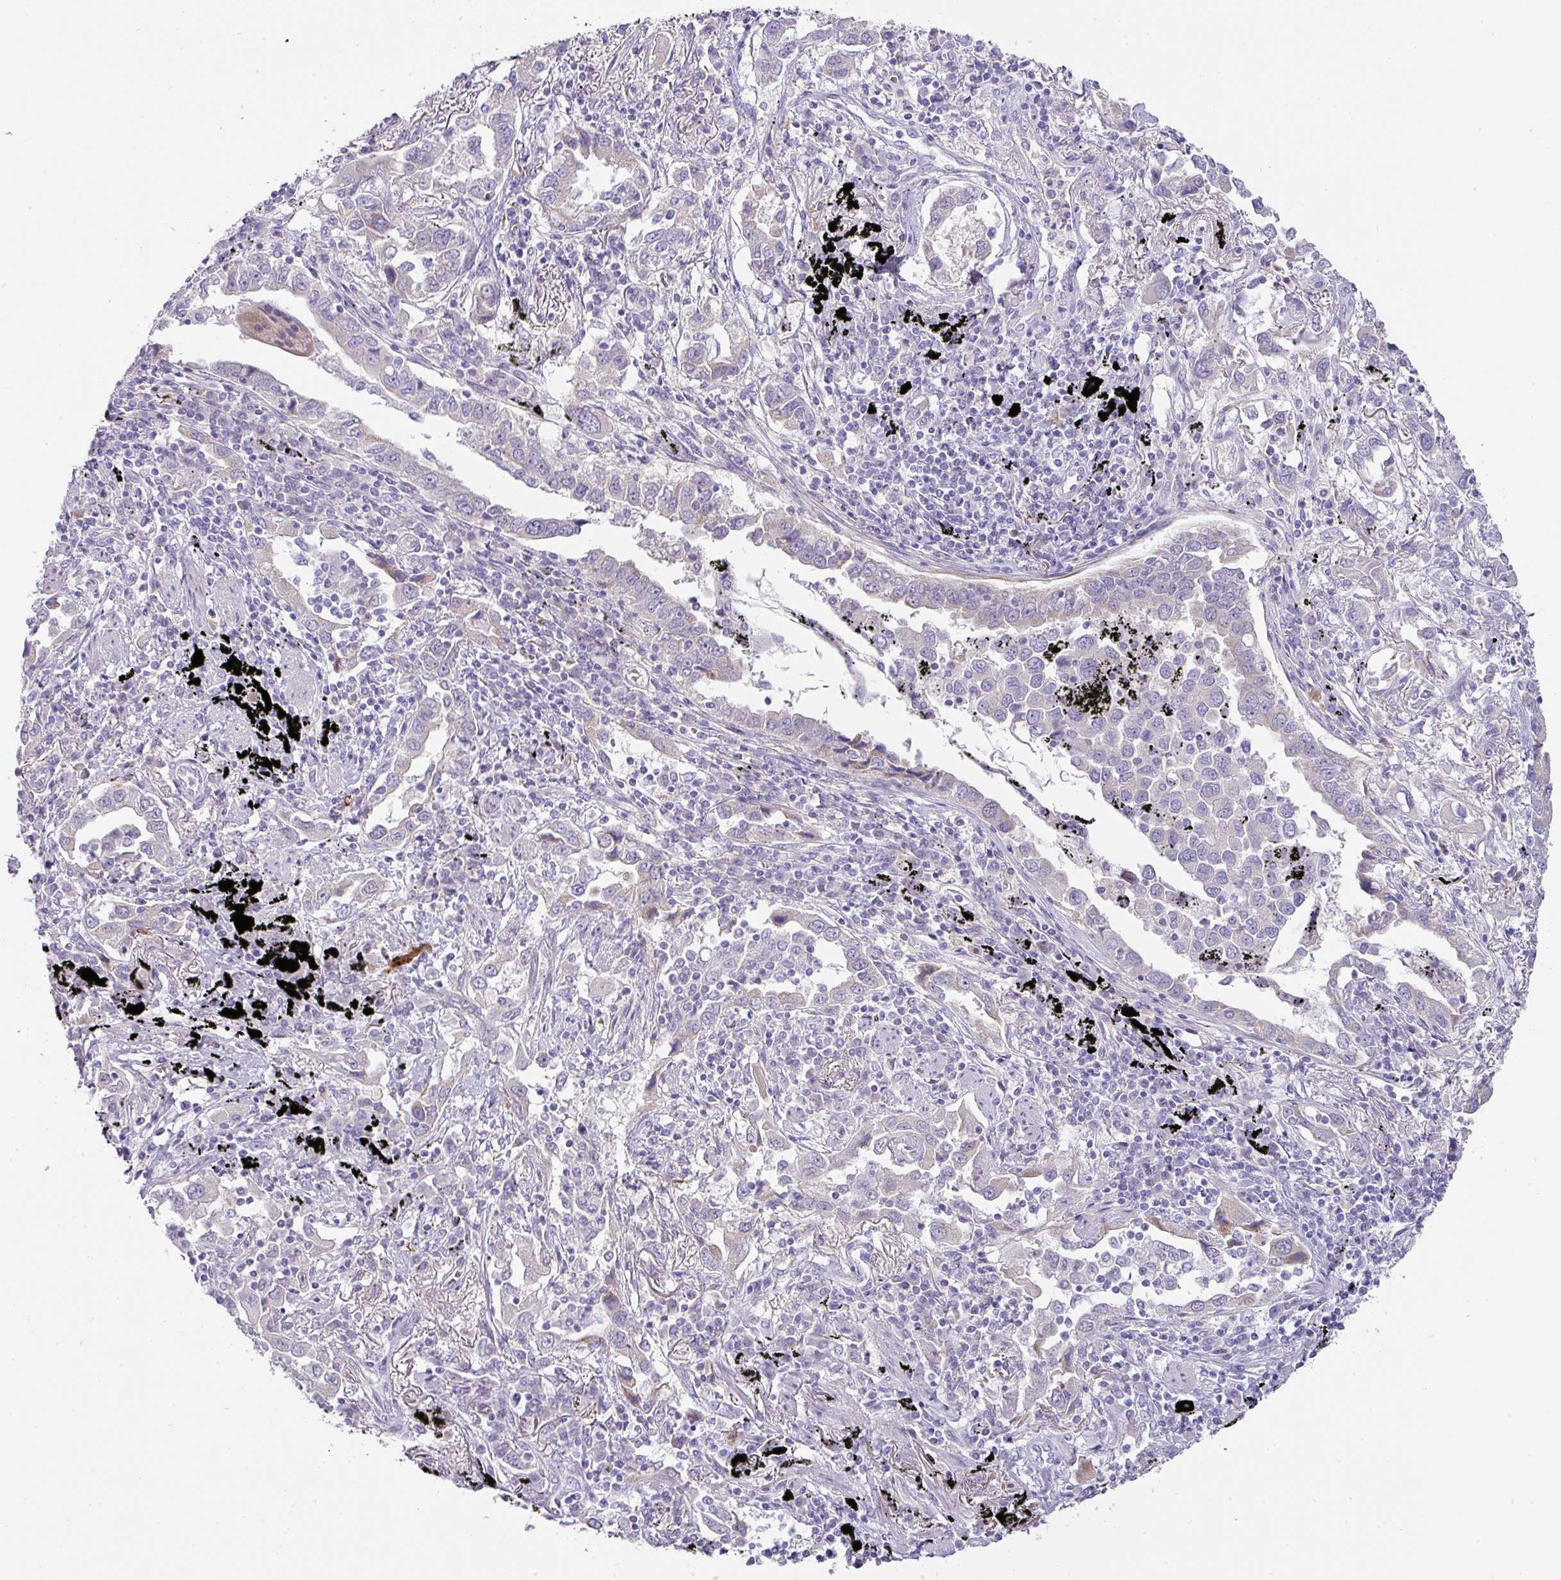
{"staining": {"intensity": "weak", "quantity": "<25%", "location": "cytoplasmic/membranous"}, "tissue": "lung cancer", "cell_type": "Tumor cells", "image_type": "cancer", "snomed": [{"axis": "morphology", "description": "Adenocarcinoma, NOS"}, {"axis": "topography", "description": "Lung"}], "caption": "Tumor cells are negative for protein expression in human adenocarcinoma (lung).", "gene": "OR52N1", "patient": {"sex": "male", "age": 67}}